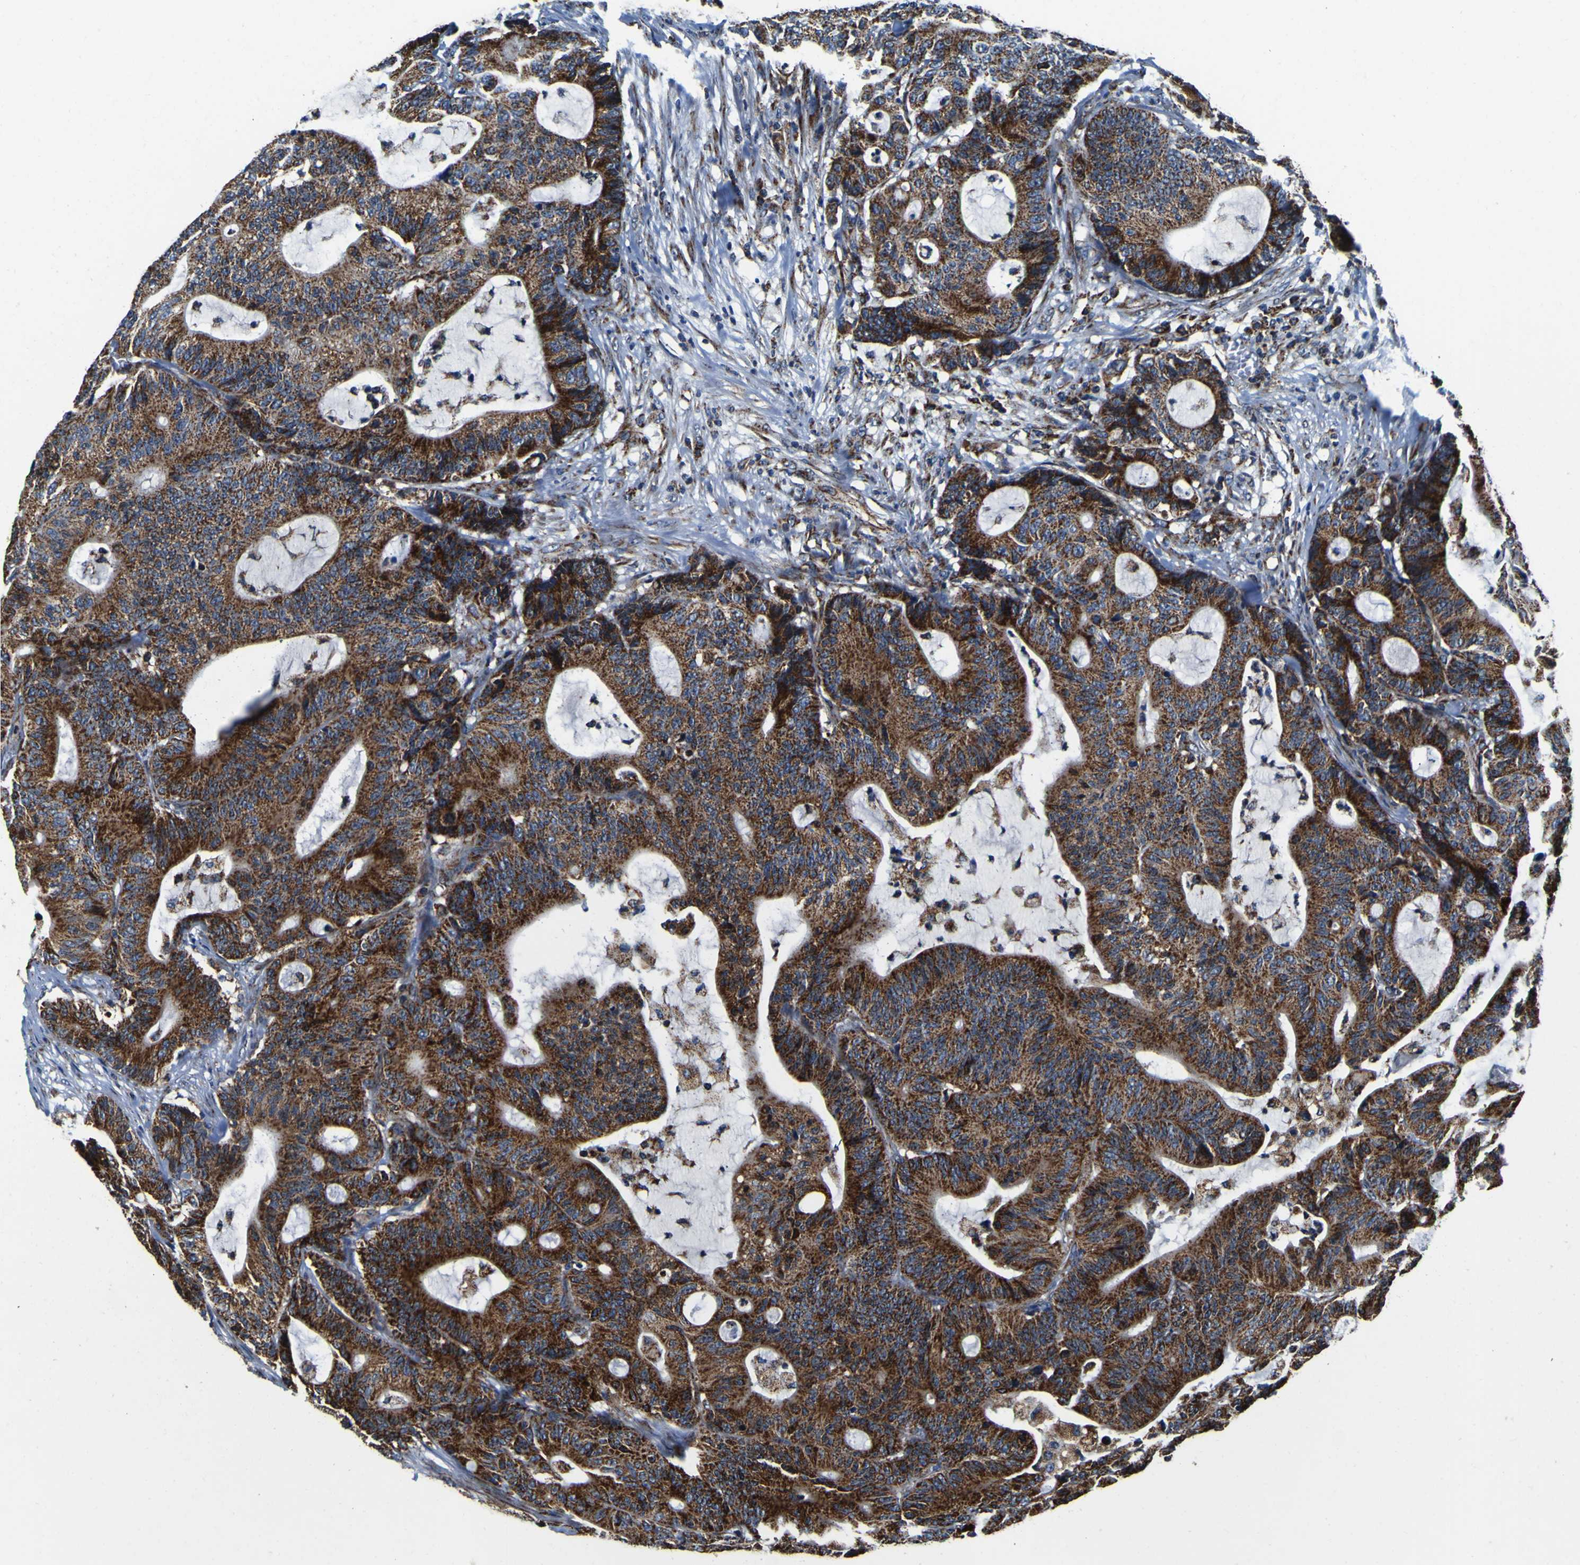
{"staining": {"intensity": "strong", "quantity": ">75%", "location": "cytoplasmic/membranous"}, "tissue": "colorectal cancer", "cell_type": "Tumor cells", "image_type": "cancer", "snomed": [{"axis": "morphology", "description": "Adenocarcinoma, NOS"}, {"axis": "topography", "description": "Colon"}], "caption": "This image shows immunohistochemistry (IHC) staining of colorectal cancer, with high strong cytoplasmic/membranous expression in approximately >75% of tumor cells.", "gene": "PTRH2", "patient": {"sex": "female", "age": 84}}